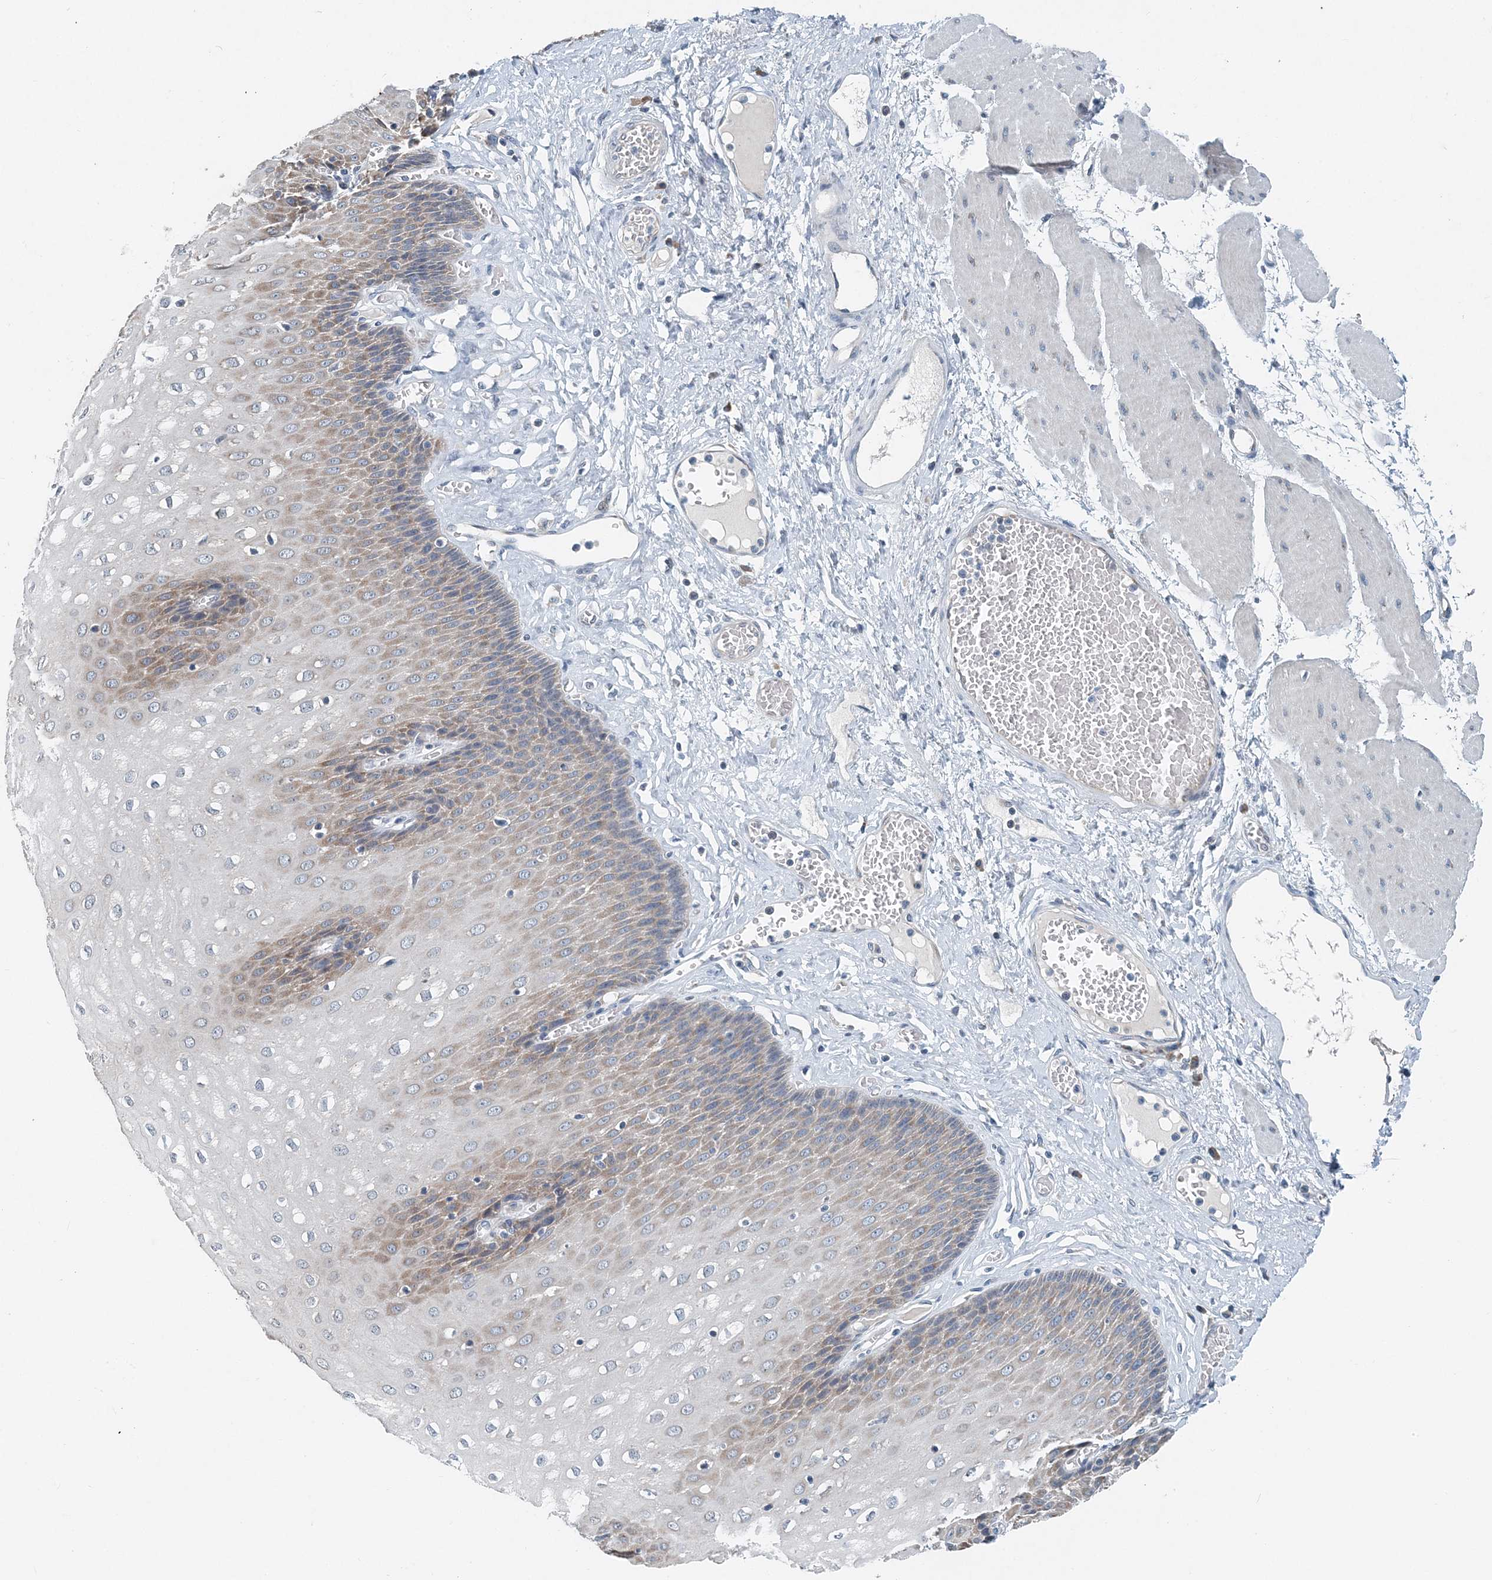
{"staining": {"intensity": "moderate", "quantity": "25%-75%", "location": "cytoplasmic/membranous"}, "tissue": "esophagus", "cell_type": "Squamous epithelial cells", "image_type": "normal", "snomed": [{"axis": "morphology", "description": "Normal tissue, NOS"}, {"axis": "topography", "description": "Esophagus"}], "caption": "Esophagus stained with DAB immunohistochemistry (IHC) reveals medium levels of moderate cytoplasmic/membranous positivity in about 25%-75% of squamous epithelial cells. The protein of interest is stained brown, and the nuclei are stained in blue (DAB (3,3'-diaminobenzidine) IHC with brightfield microscopy, high magnification).", "gene": "EEF1A2", "patient": {"sex": "male", "age": 60}}